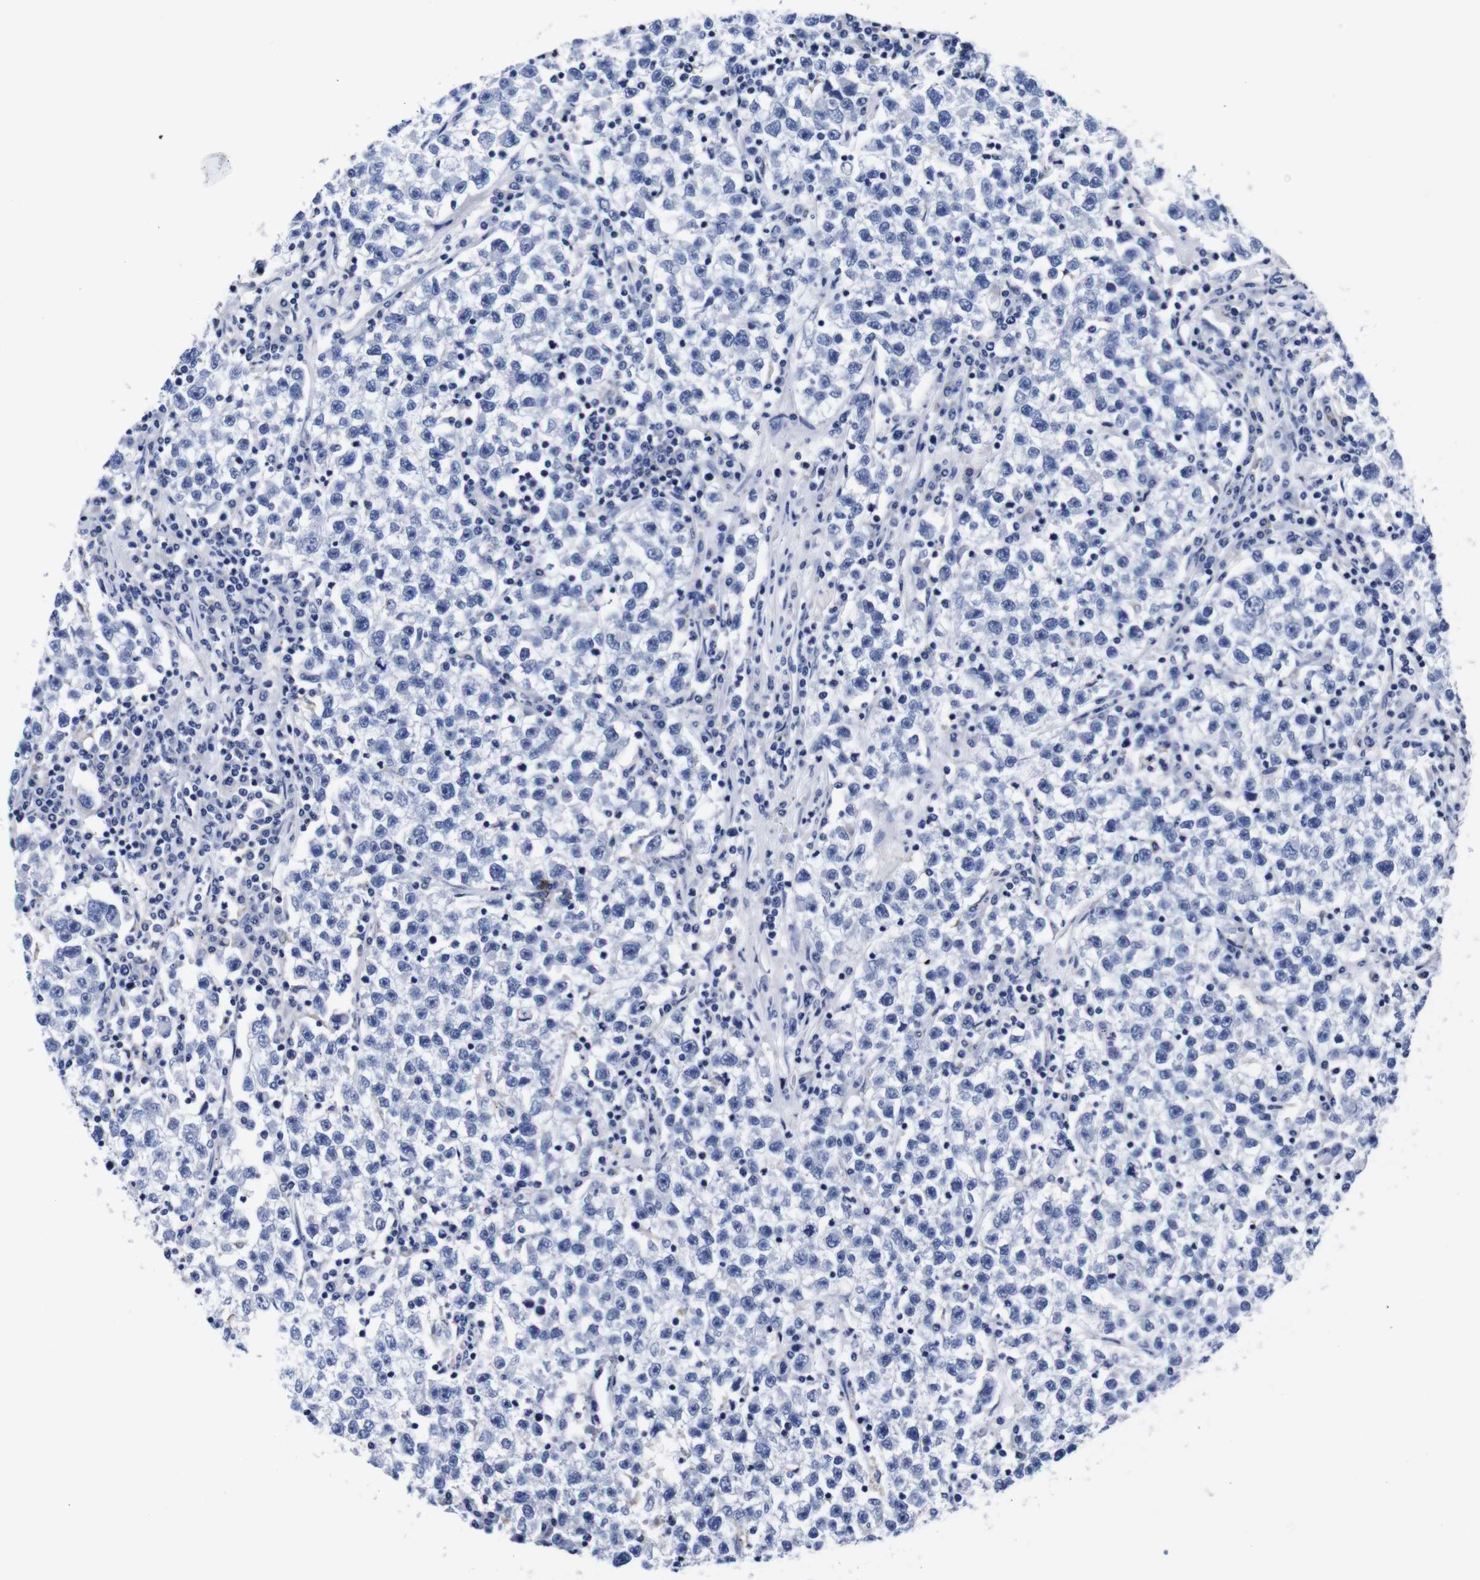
{"staining": {"intensity": "negative", "quantity": "none", "location": "none"}, "tissue": "testis cancer", "cell_type": "Tumor cells", "image_type": "cancer", "snomed": [{"axis": "morphology", "description": "Seminoma, NOS"}, {"axis": "topography", "description": "Testis"}], "caption": "There is no significant staining in tumor cells of testis cancer (seminoma). The staining is performed using DAB brown chromogen with nuclei counter-stained in using hematoxylin.", "gene": "CLEC4G", "patient": {"sex": "male", "age": 22}}